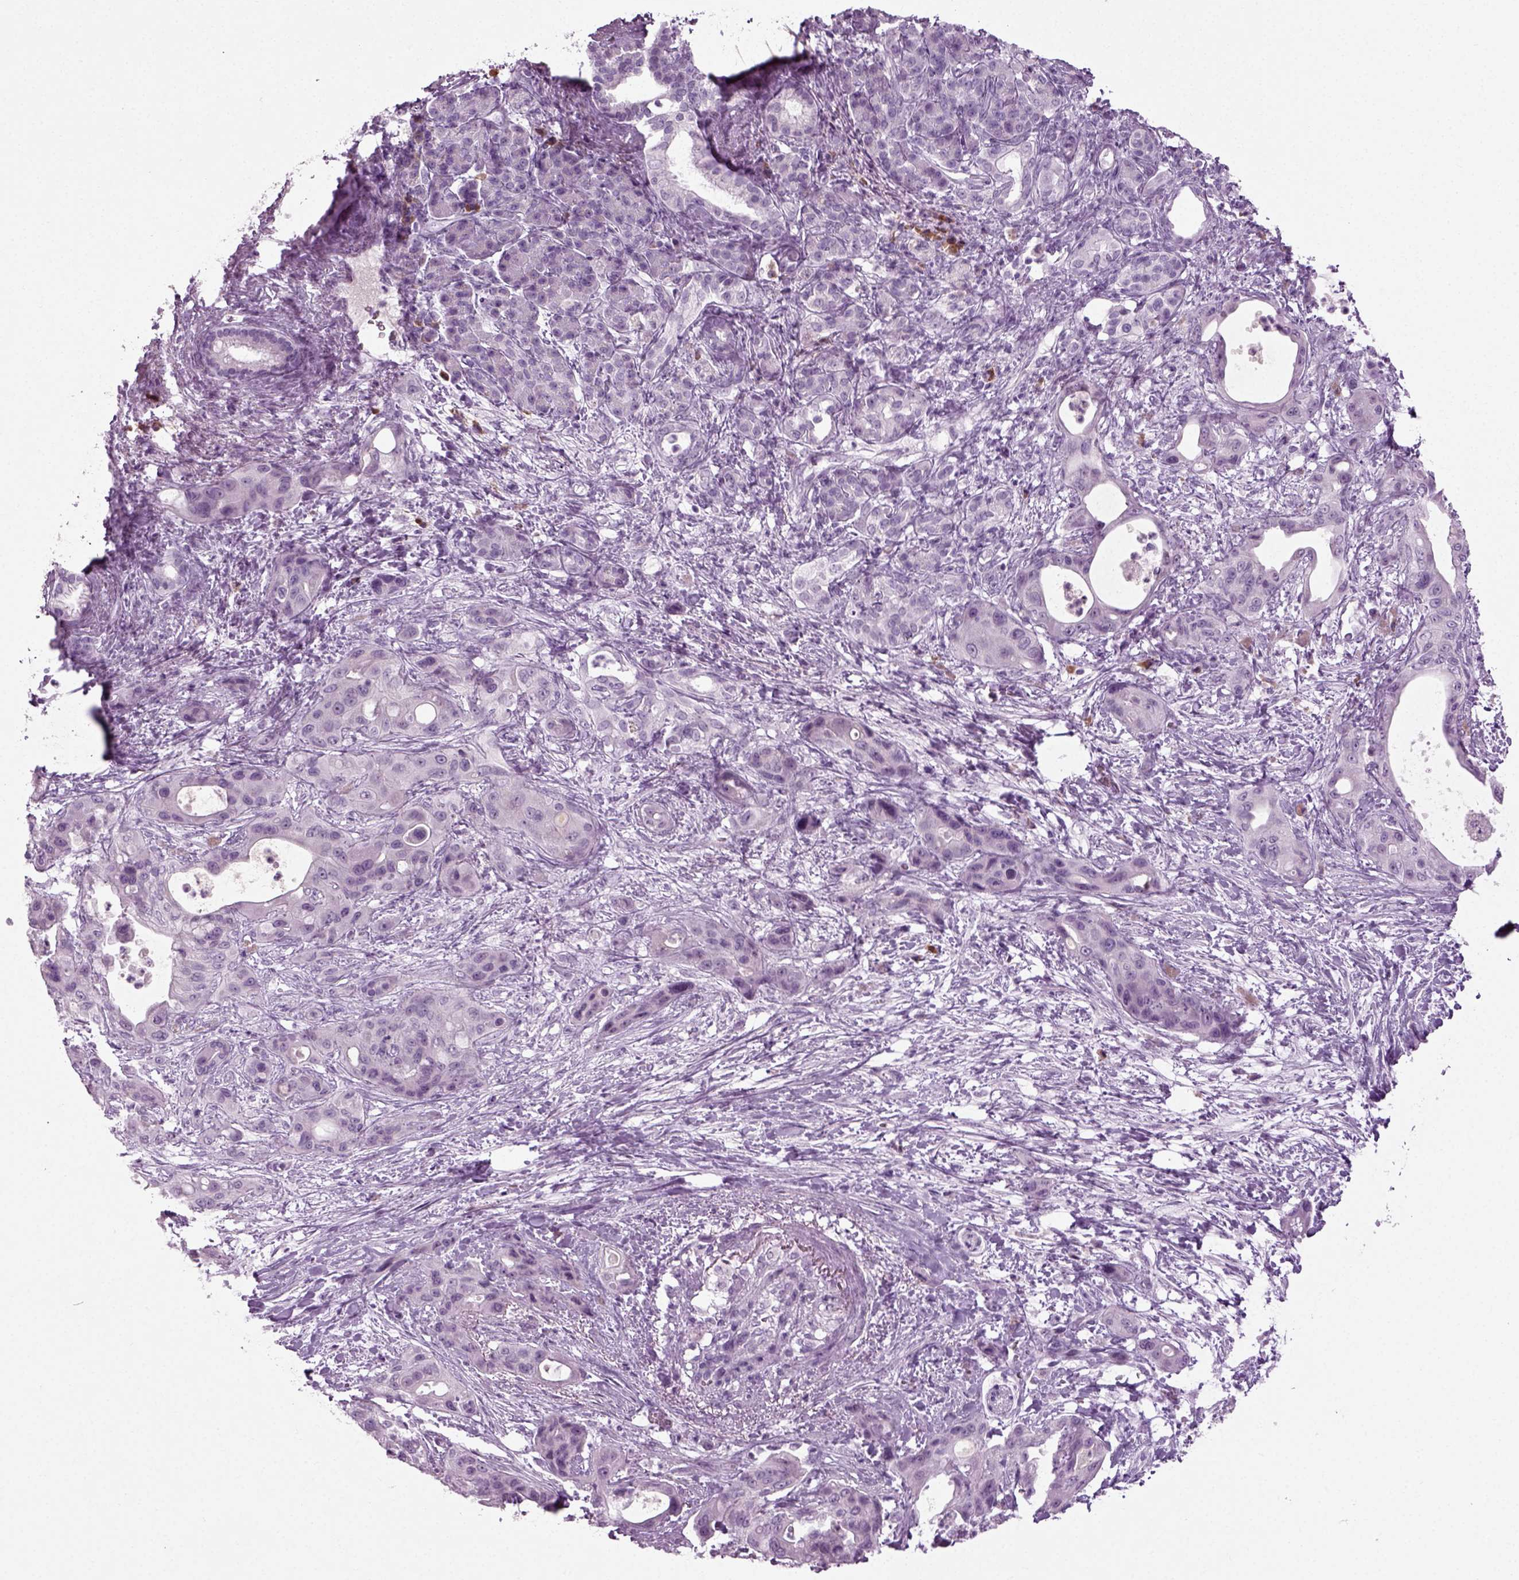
{"staining": {"intensity": "negative", "quantity": "none", "location": "none"}, "tissue": "pancreatic cancer", "cell_type": "Tumor cells", "image_type": "cancer", "snomed": [{"axis": "morphology", "description": "Adenocarcinoma, NOS"}, {"axis": "topography", "description": "Pancreas"}], "caption": "This histopathology image is of pancreatic adenocarcinoma stained with IHC to label a protein in brown with the nuclei are counter-stained blue. There is no staining in tumor cells. (Immunohistochemistry (ihc), brightfield microscopy, high magnification).", "gene": "PRLH", "patient": {"sex": "male", "age": 71}}